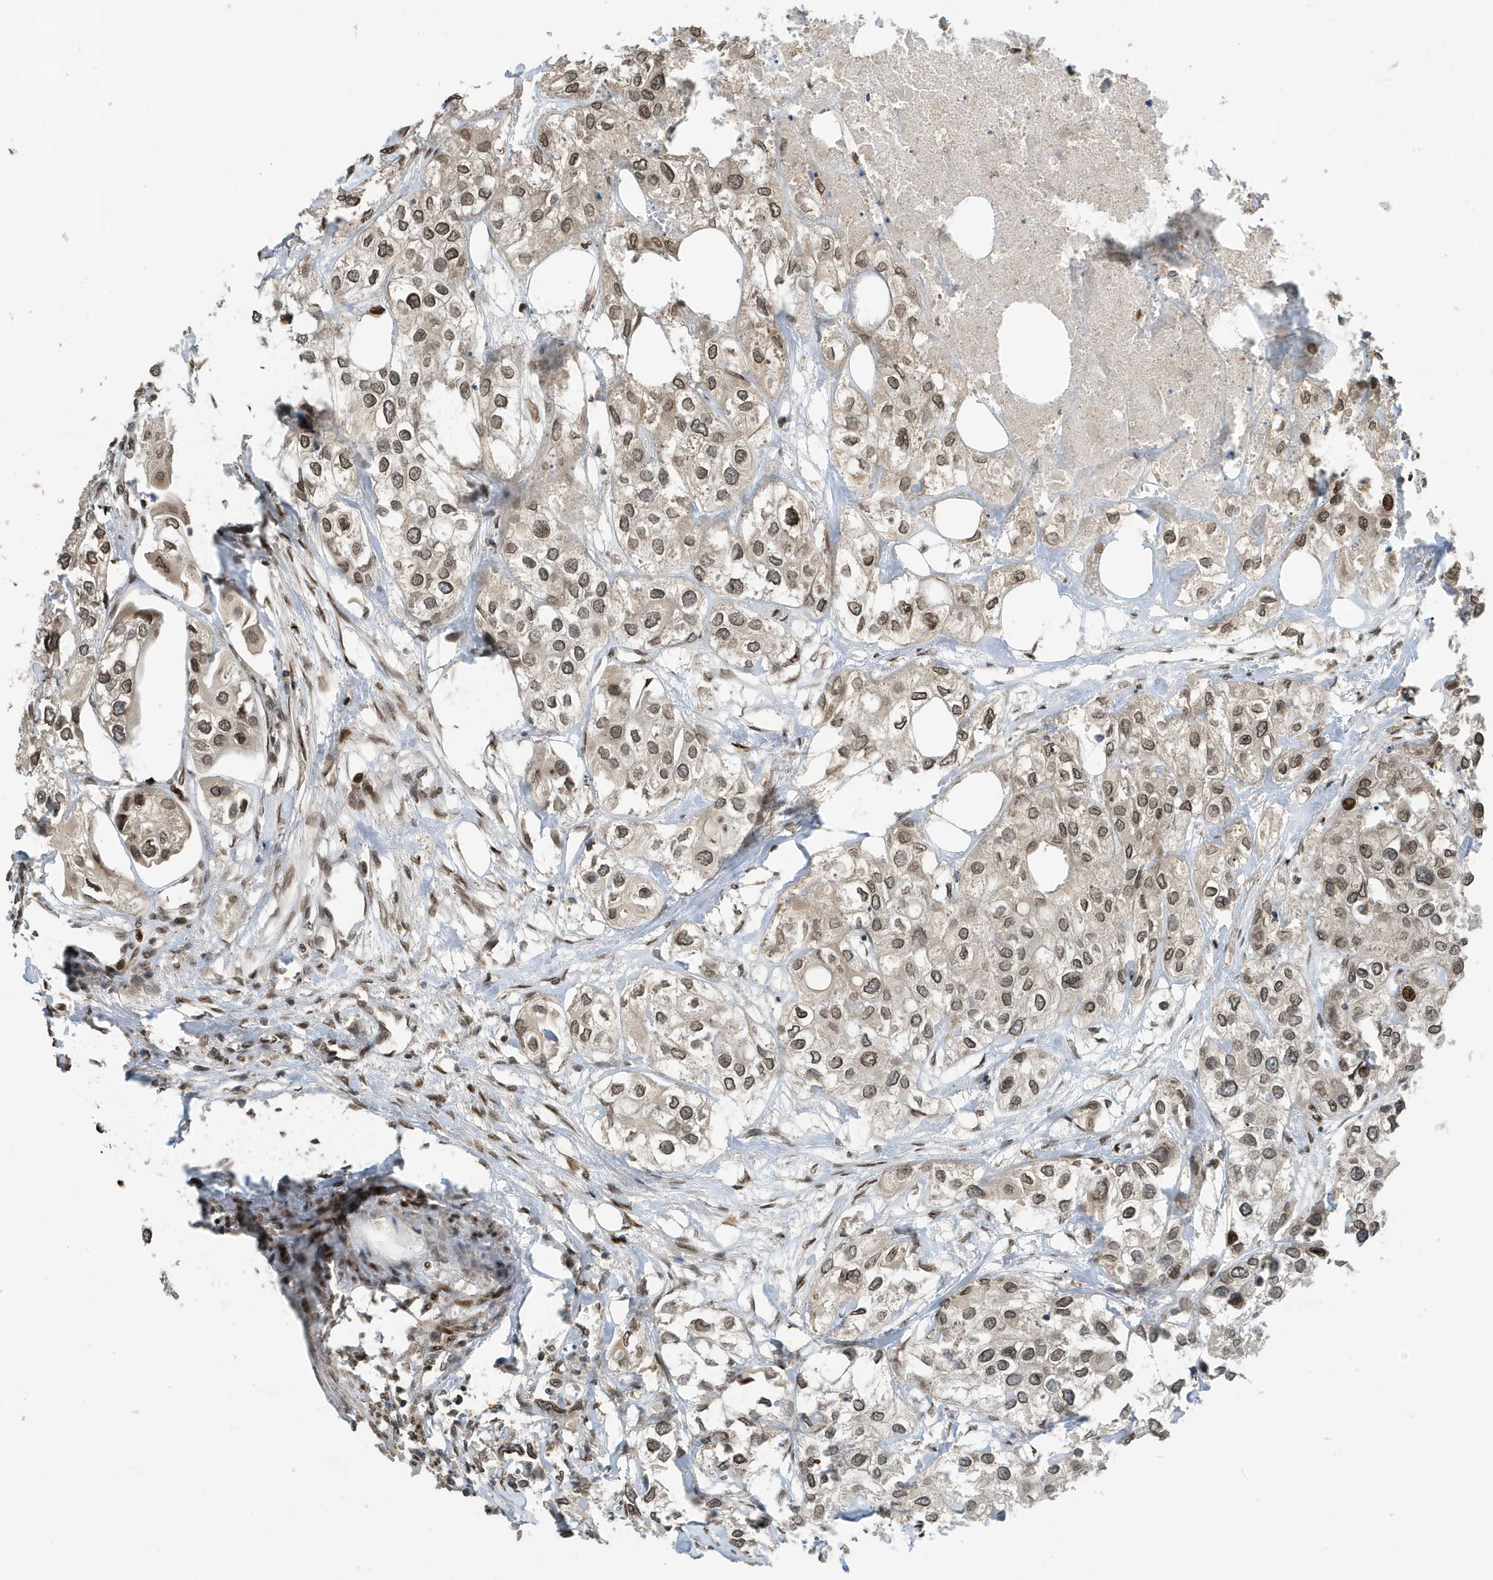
{"staining": {"intensity": "moderate", "quantity": ">75%", "location": "cytoplasmic/membranous,nuclear"}, "tissue": "urothelial cancer", "cell_type": "Tumor cells", "image_type": "cancer", "snomed": [{"axis": "morphology", "description": "Urothelial carcinoma, High grade"}, {"axis": "topography", "description": "Urinary bladder"}], "caption": "Protein expression by immunohistochemistry (IHC) reveals moderate cytoplasmic/membranous and nuclear positivity in approximately >75% of tumor cells in urothelial carcinoma (high-grade).", "gene": "DUSP18", "patient": {"sex": "male", "age": 64}}